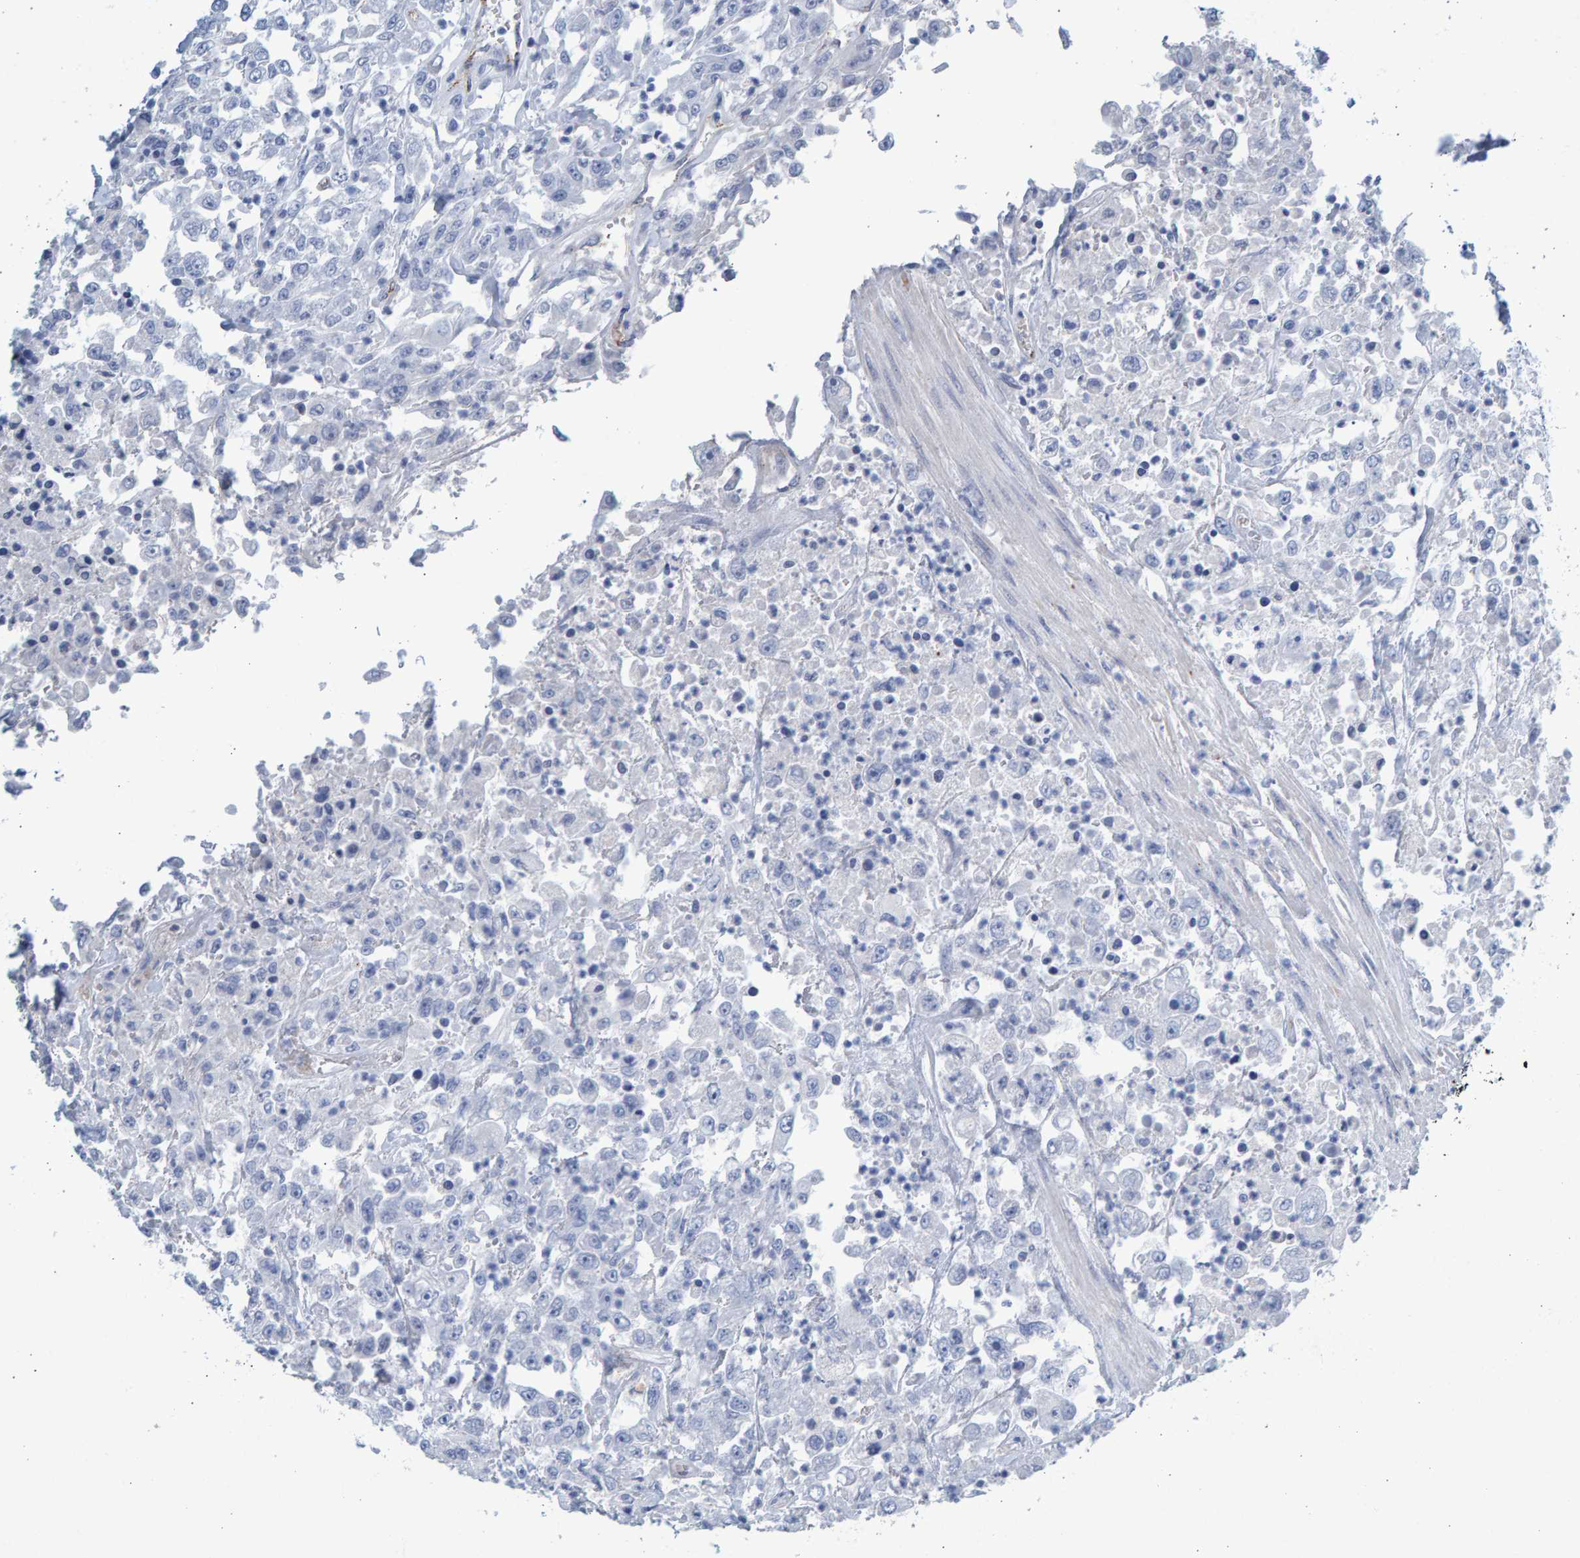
{"staining": {"intensity": "negative", "quantity": "none", "location": "none"}, "tissue": "urothelial cancer", "cell_type": "Tumor cells", "image_type": "cancer", "snomed": [{"axis": "morphology", "description": "Urothelial carcinoma, High grade"}, {"axis": "topography", "description": "Urinary bladder"}], "caption": "This is a image of IHC staining of urothelial cancer, which shows no staining in tumor cells. The staining is performed using DAB brown chromogen with nuclei counter-stained in using hematoxylin.", "gene": "SLC34A3", "patient": {"sex": "male", "age": 46}}